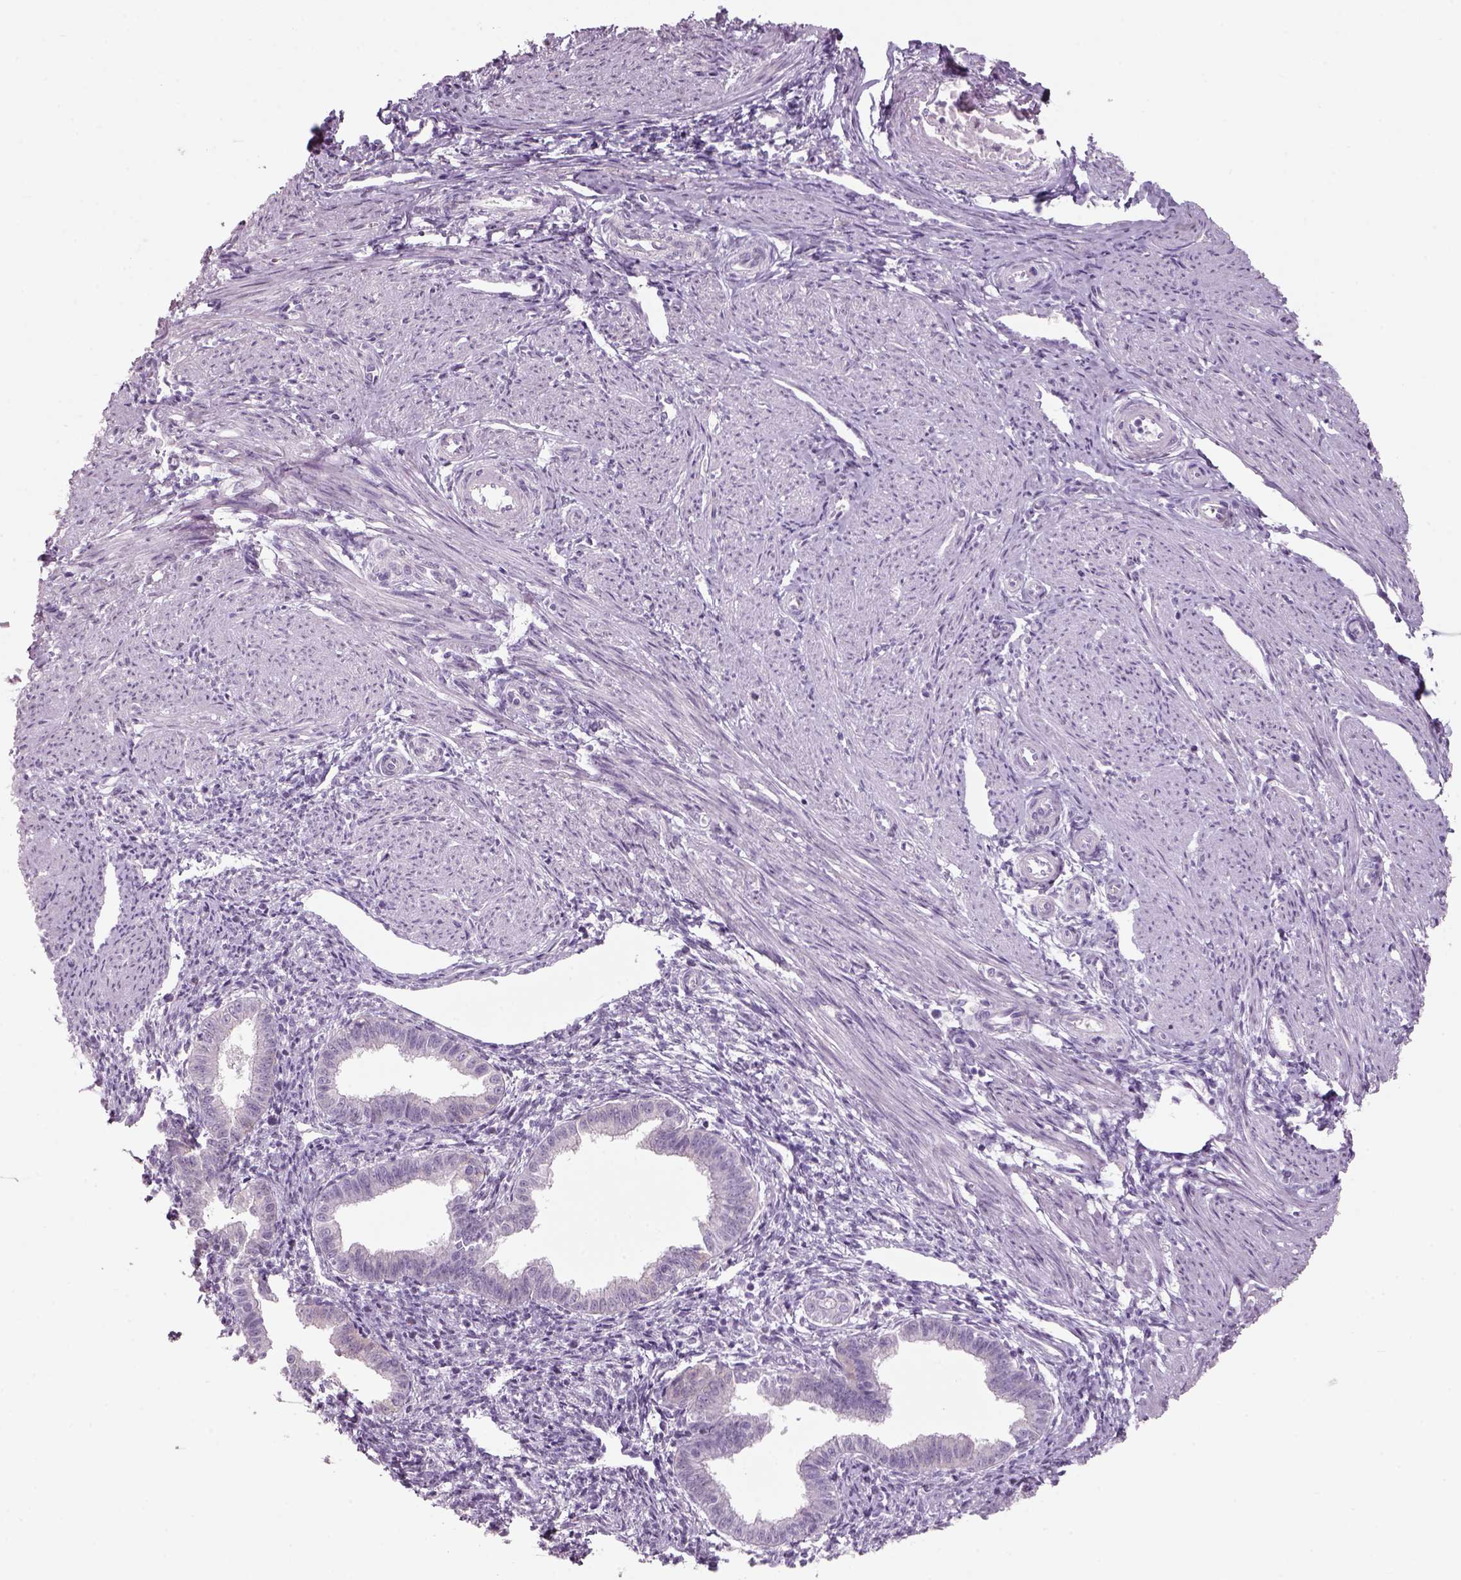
{"staining": {"intensity": "negative", "quantity": "none", "location": "none"}, "tissue": "endometrium", "cell_type": "Cells in endometrial stroma", "image_type": "normal", "snomed": [{"axis": "morphology", "description": "Normal tissue, NOS"}, {"axis": "topography", "description": "Endometrium"}], "caption": "Cells in endometrial stroma show no significant protein positivity in unremarkable endometrium. (Brightfield microscopy of DAB immunohistochemistry at high magnification).", "gene": "SLC6A2", "patient": {"sex": "female", "age": 37}}